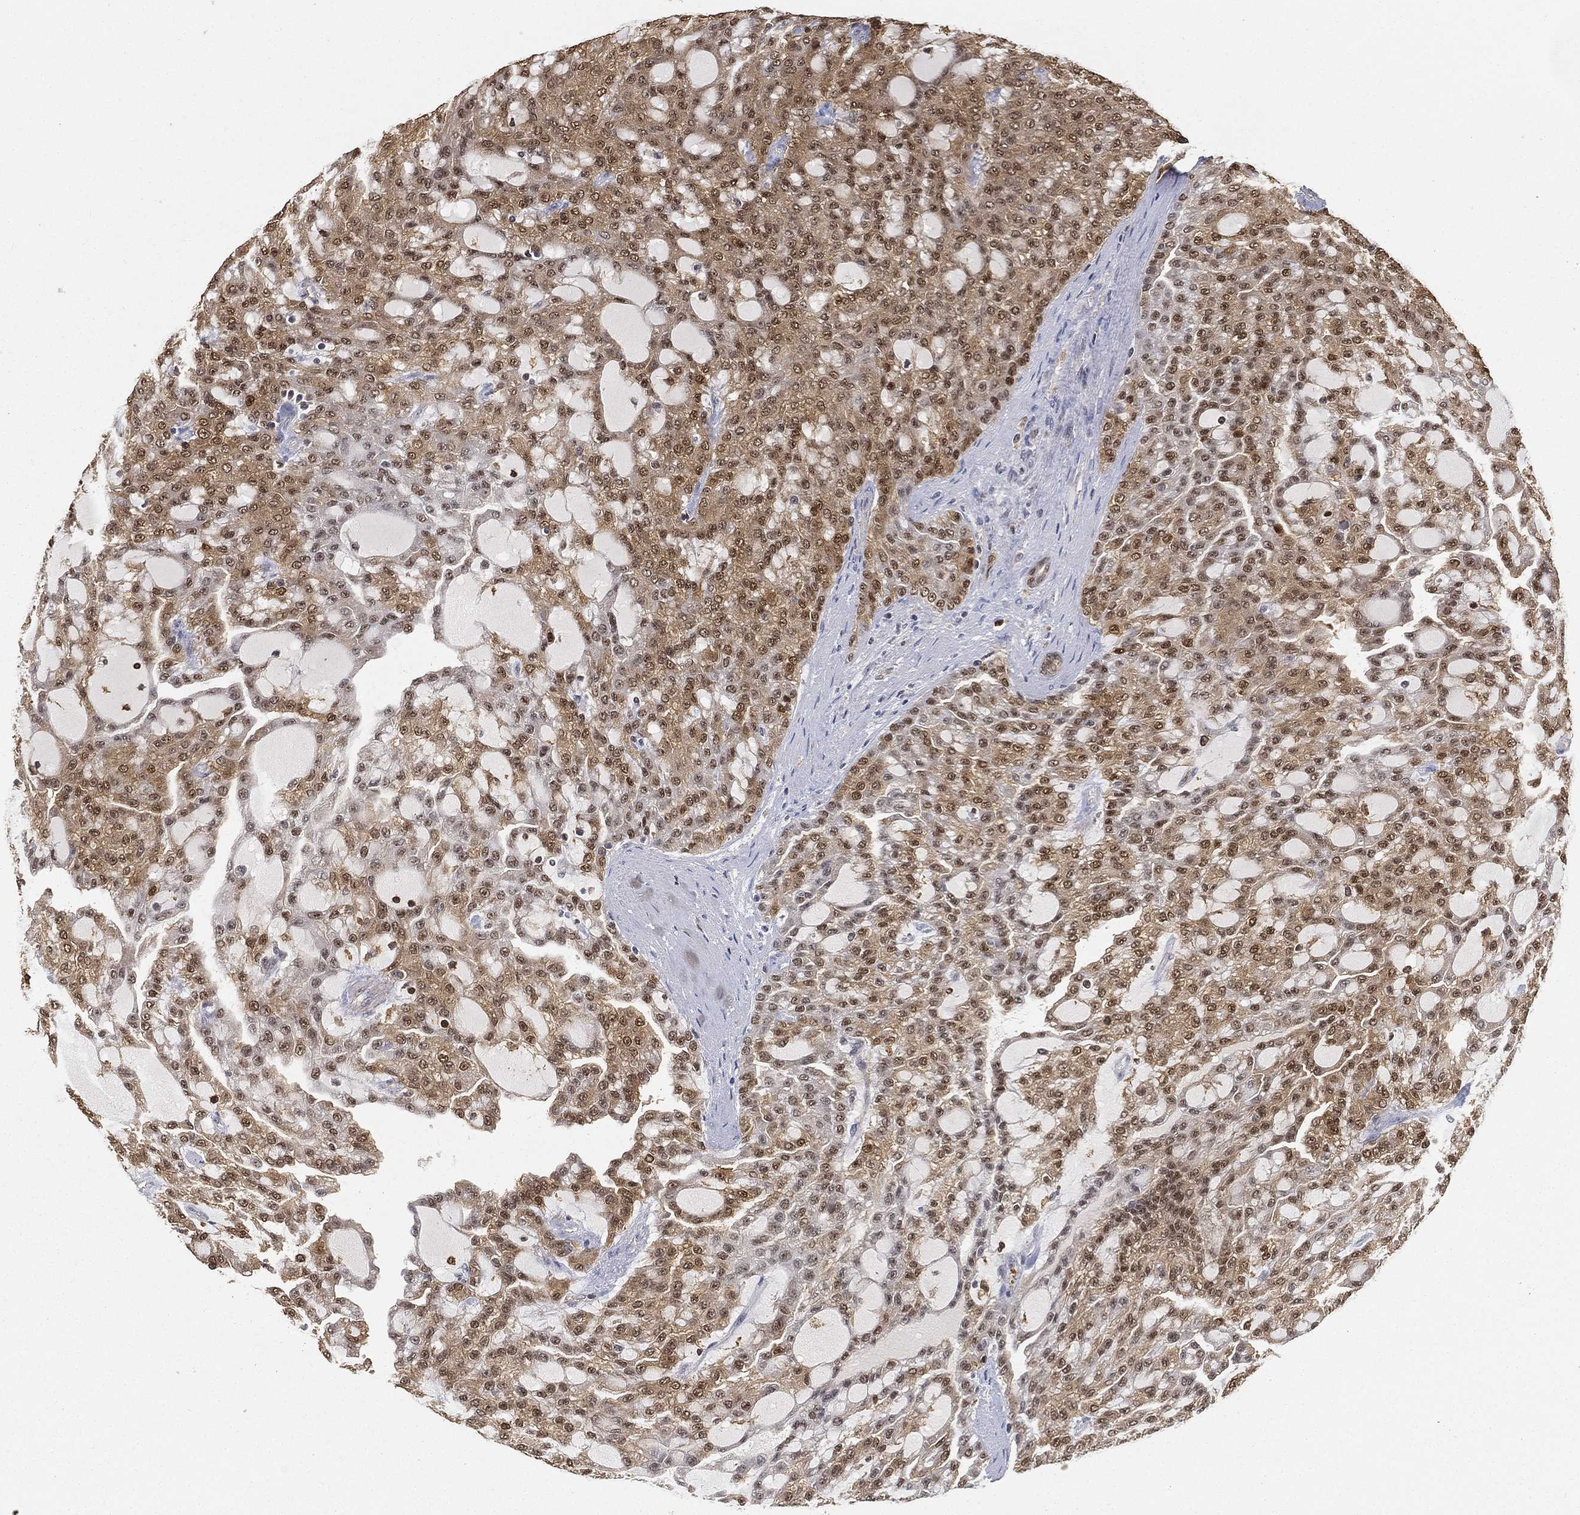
{"staining": {"intensity": "moderate", "quantity": ">75%", "location": "cytoplasmic/membranous,nuclear"}, "tissue": "renal cancer", "cell_type": "Tumor cells", "image_type": "cancer", "snomed": [{"axis": "morphology", "description": "Adenocarcinoma, NOS"}, {"axis": "topography", "description": "Kidney"}], "caption": "Brown immunohistochemical staining in human renal adenocarcinoma shows moderate cytoplasmic/membranous and nuclear staining in about >75% of tumor cells. (brown staining indicates protein expression, while blue staining denotes nuclei).", "gene": "CRYL1", "patient": {"sex": "male", "age": 63}}